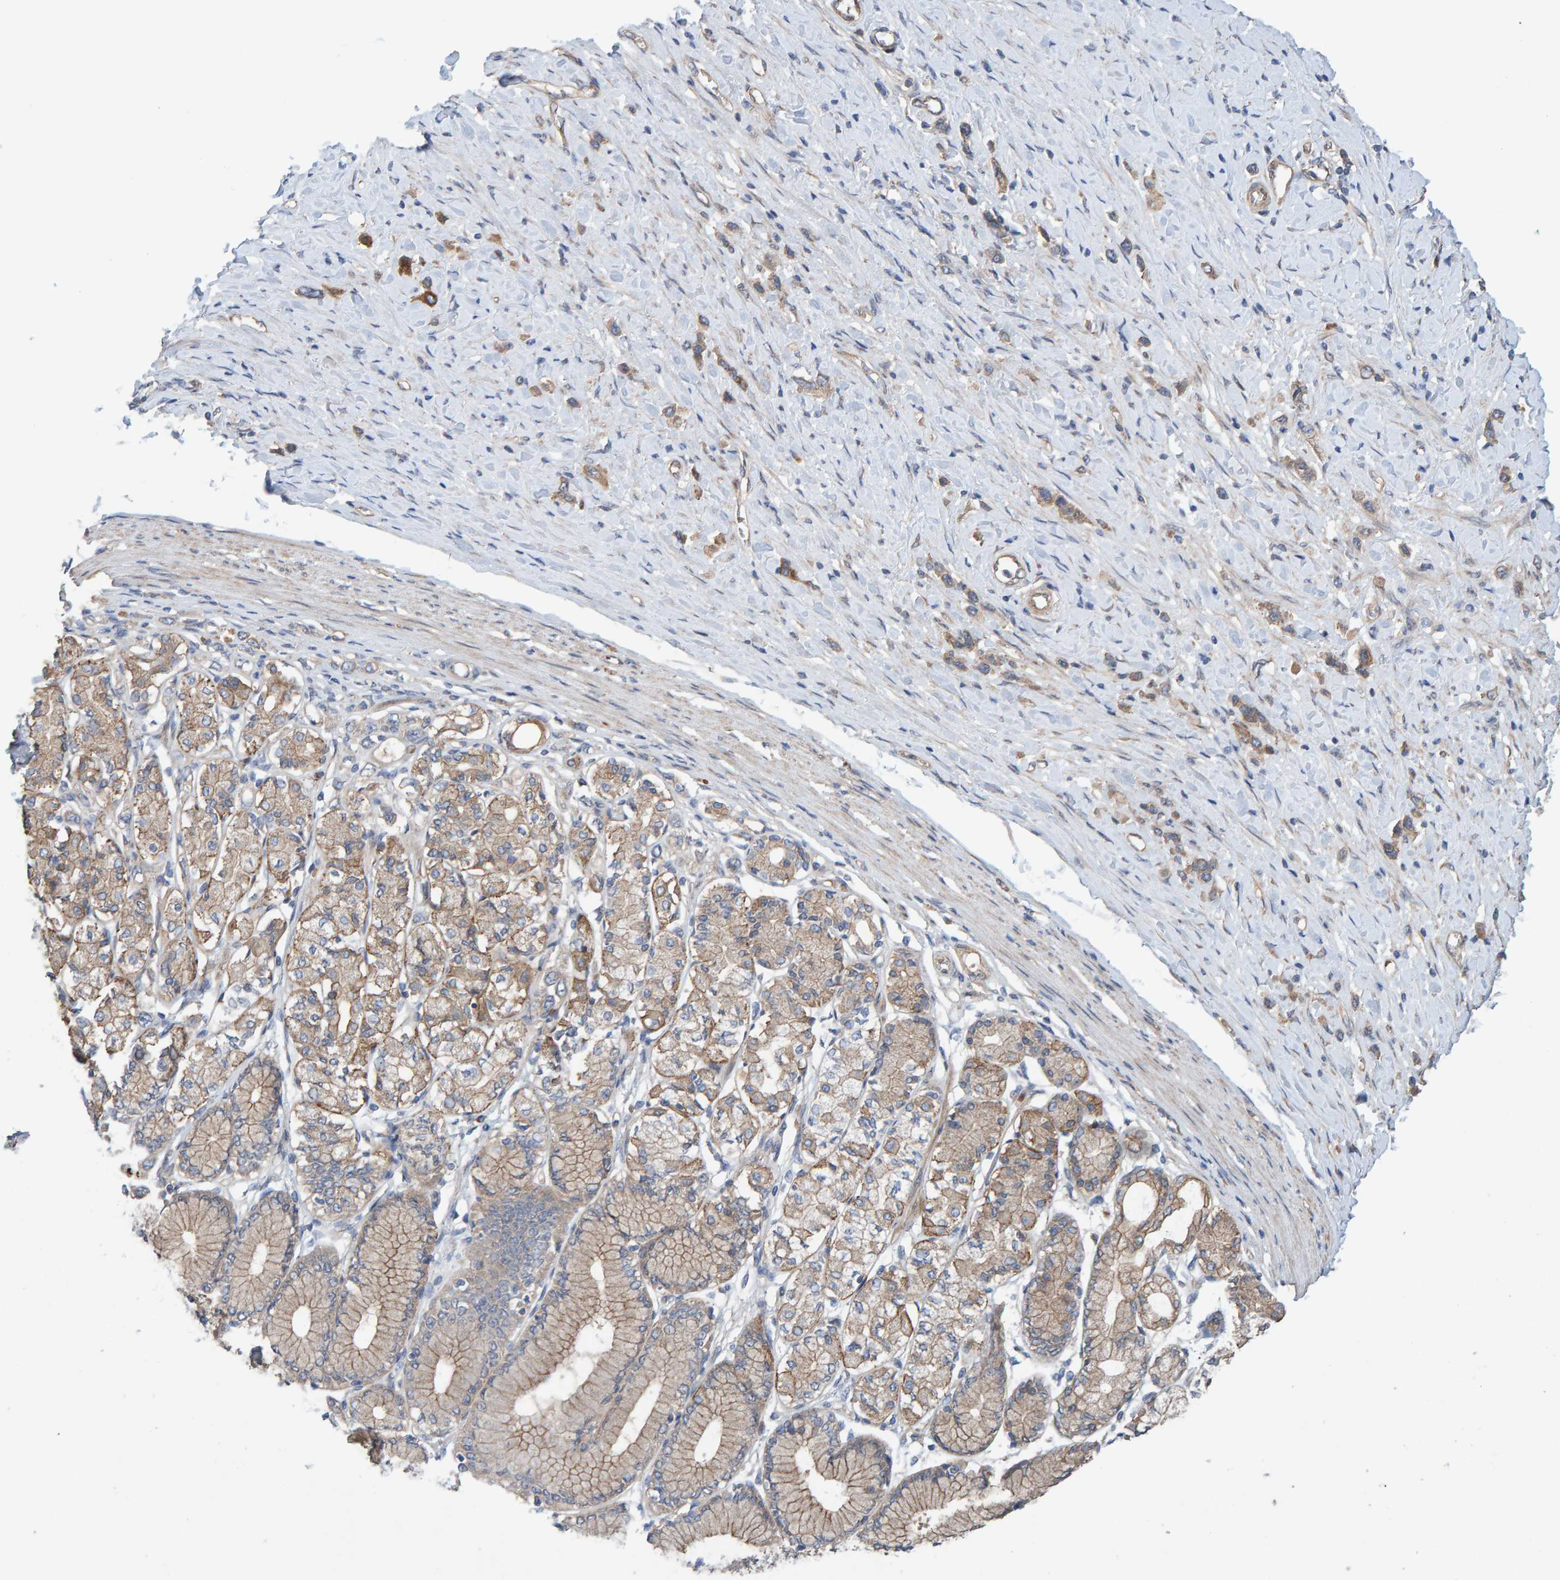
{"staining": {"intensity": "weak", "quantity": ">75%", "location": "cytoplasmic/membranous"}, "tissue": "stomach cancer", "cell_type": "Tumor cells", "image_type": "cancer", "snomed": [{"axis": "morphology", "description": "Adenocarcinoma, NOS"}, {"axis": "topography", "description": "Stomach"}], "caption": "DAB (3,3'-diaminobenzidine) immunohistochemical staining of human stomach cancer (adenocarcinoma) demonstrates weak cytoplasmic/membranous protein staining in about >75% of tumor cells.", "gene": "LRSAM1", "patient": {"sex": "female", "age": 65}}